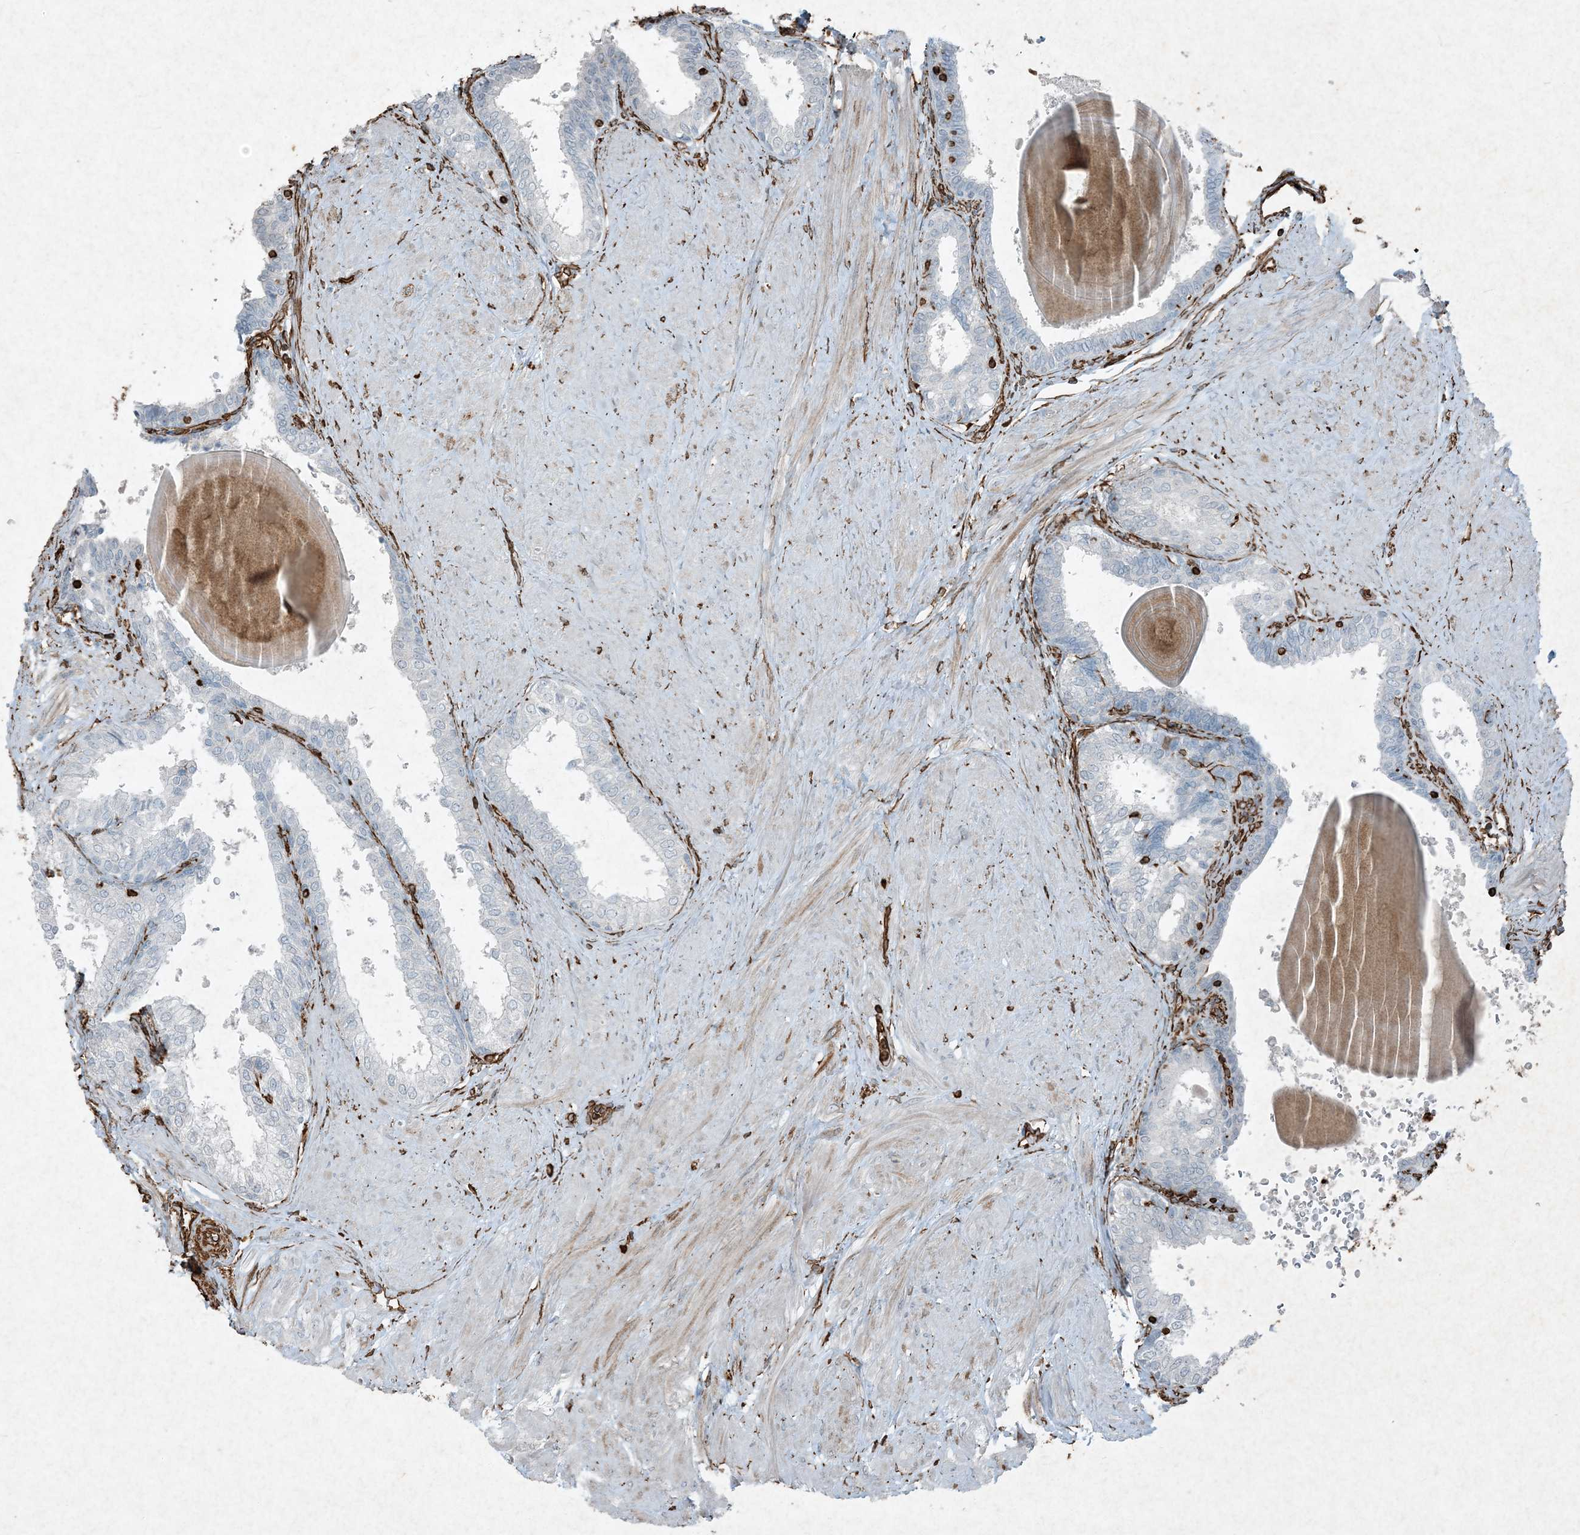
{"staining": {"intensity": "strong", "quantity": "<25%", "location": "cytoplasmic/membranous"}, "tissue": "prostate", "cell_type": "Glandular cells", "image_type": "normal", "snomed": [{"axis": "morphology", "description": "Normal tissue, NOS"}, {"axis": "topography", "description": "Prostate"}], "caption": "This is a micrograph of immunohistochemistry staining of normal prostate, which shows strong positivity in the cytoplasmic/membranous of glandular cells.", "gene": "RYK", "patient": {"sex": "male", "age": 48}}